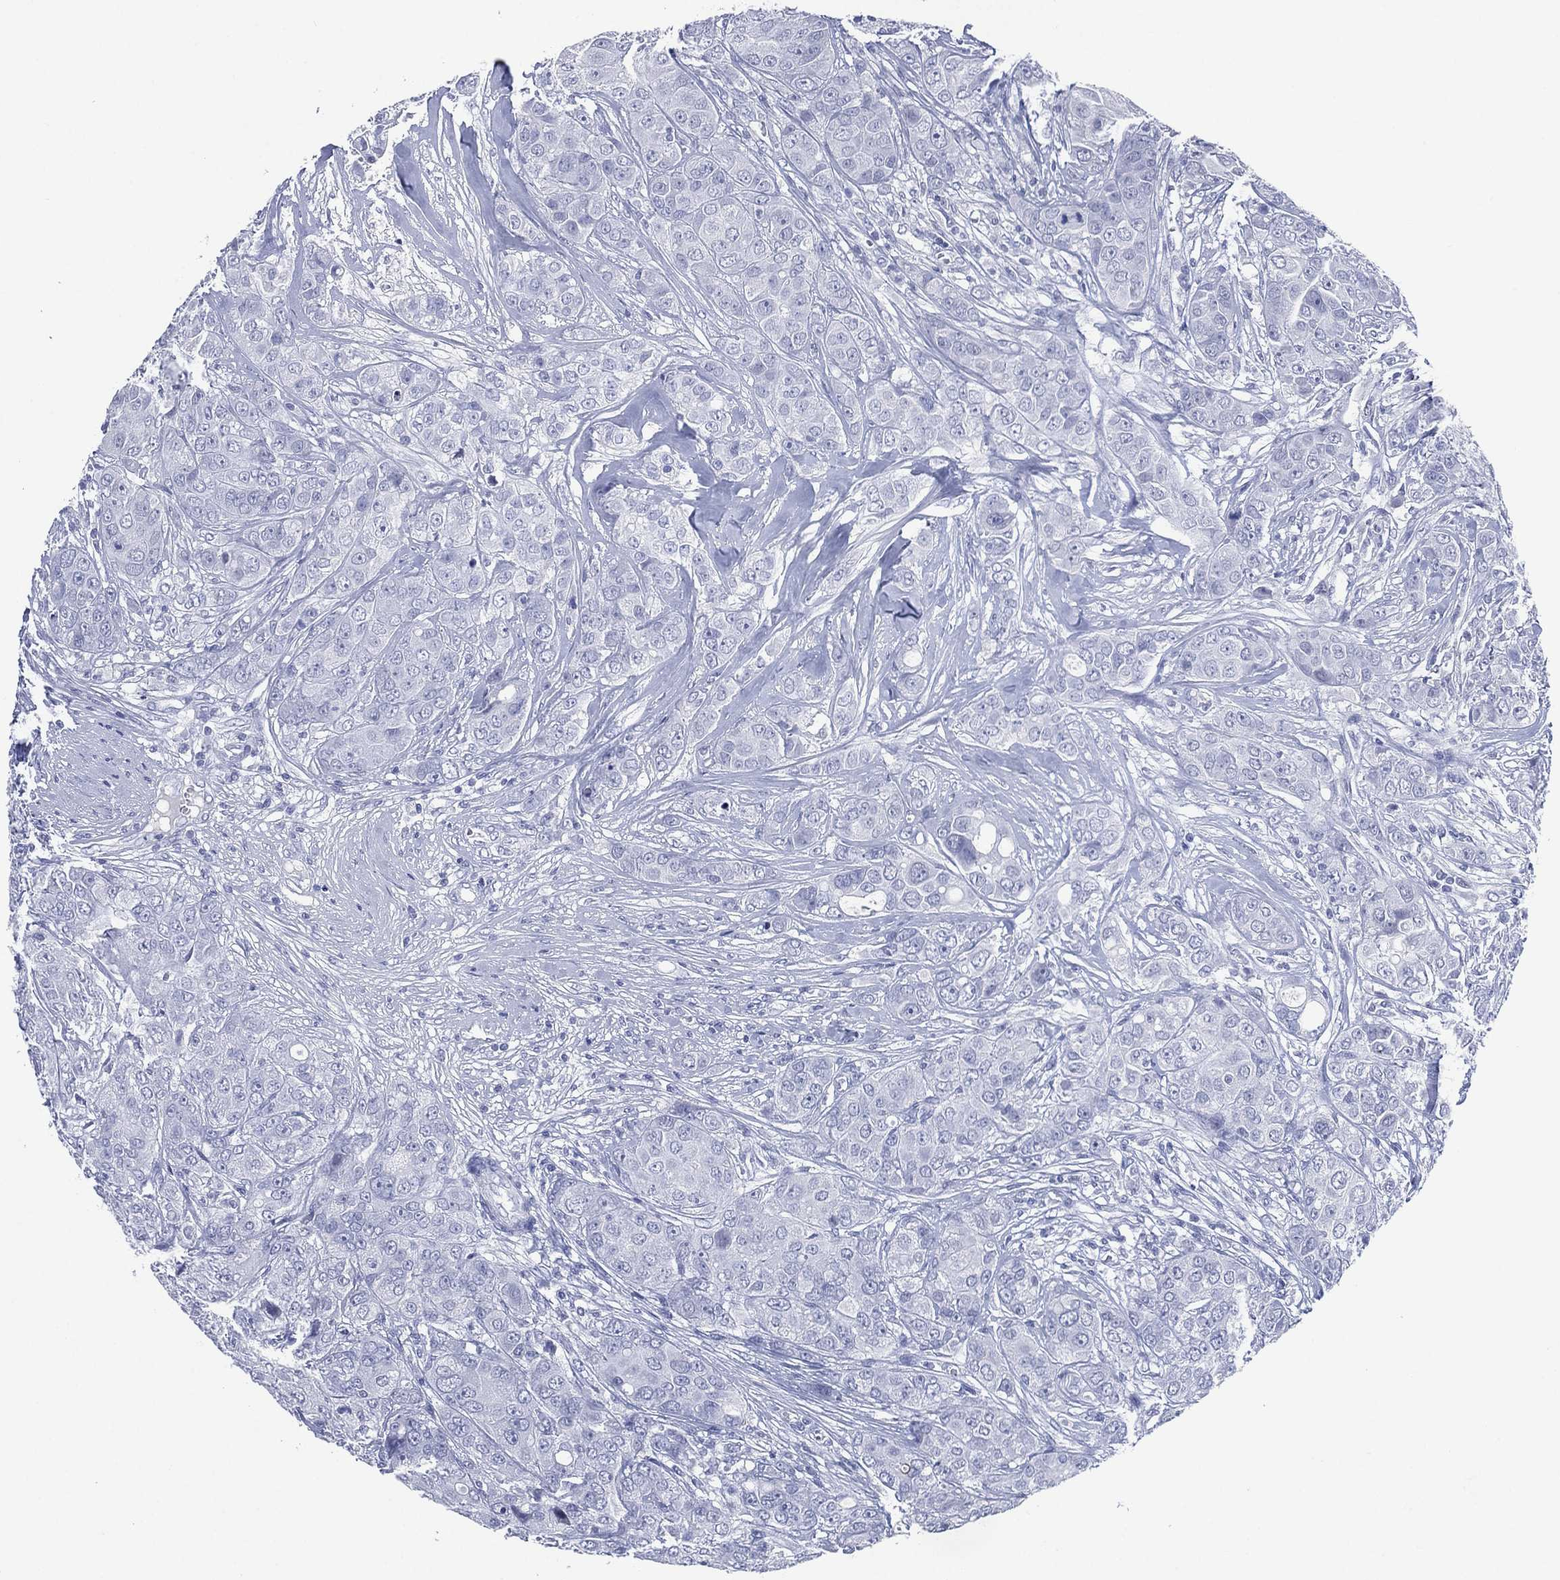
{"staining": {"intensity": "negative", "quantity": "none", "location": "none"}, "tissue": "breast cancer", "cell_type": "Tumor cells", "image_type": "cancer", "snomed": [{"axis": "morphology", "description": "Duct carcinoma"}, {"axis": "topography", "description": "Breast"}], "caption": "Tumor cells show no significant protein expression in intraductal carcinoma (breast).", "gene": "TMEM247", "patient": {"sex": "female", "age": 43}}